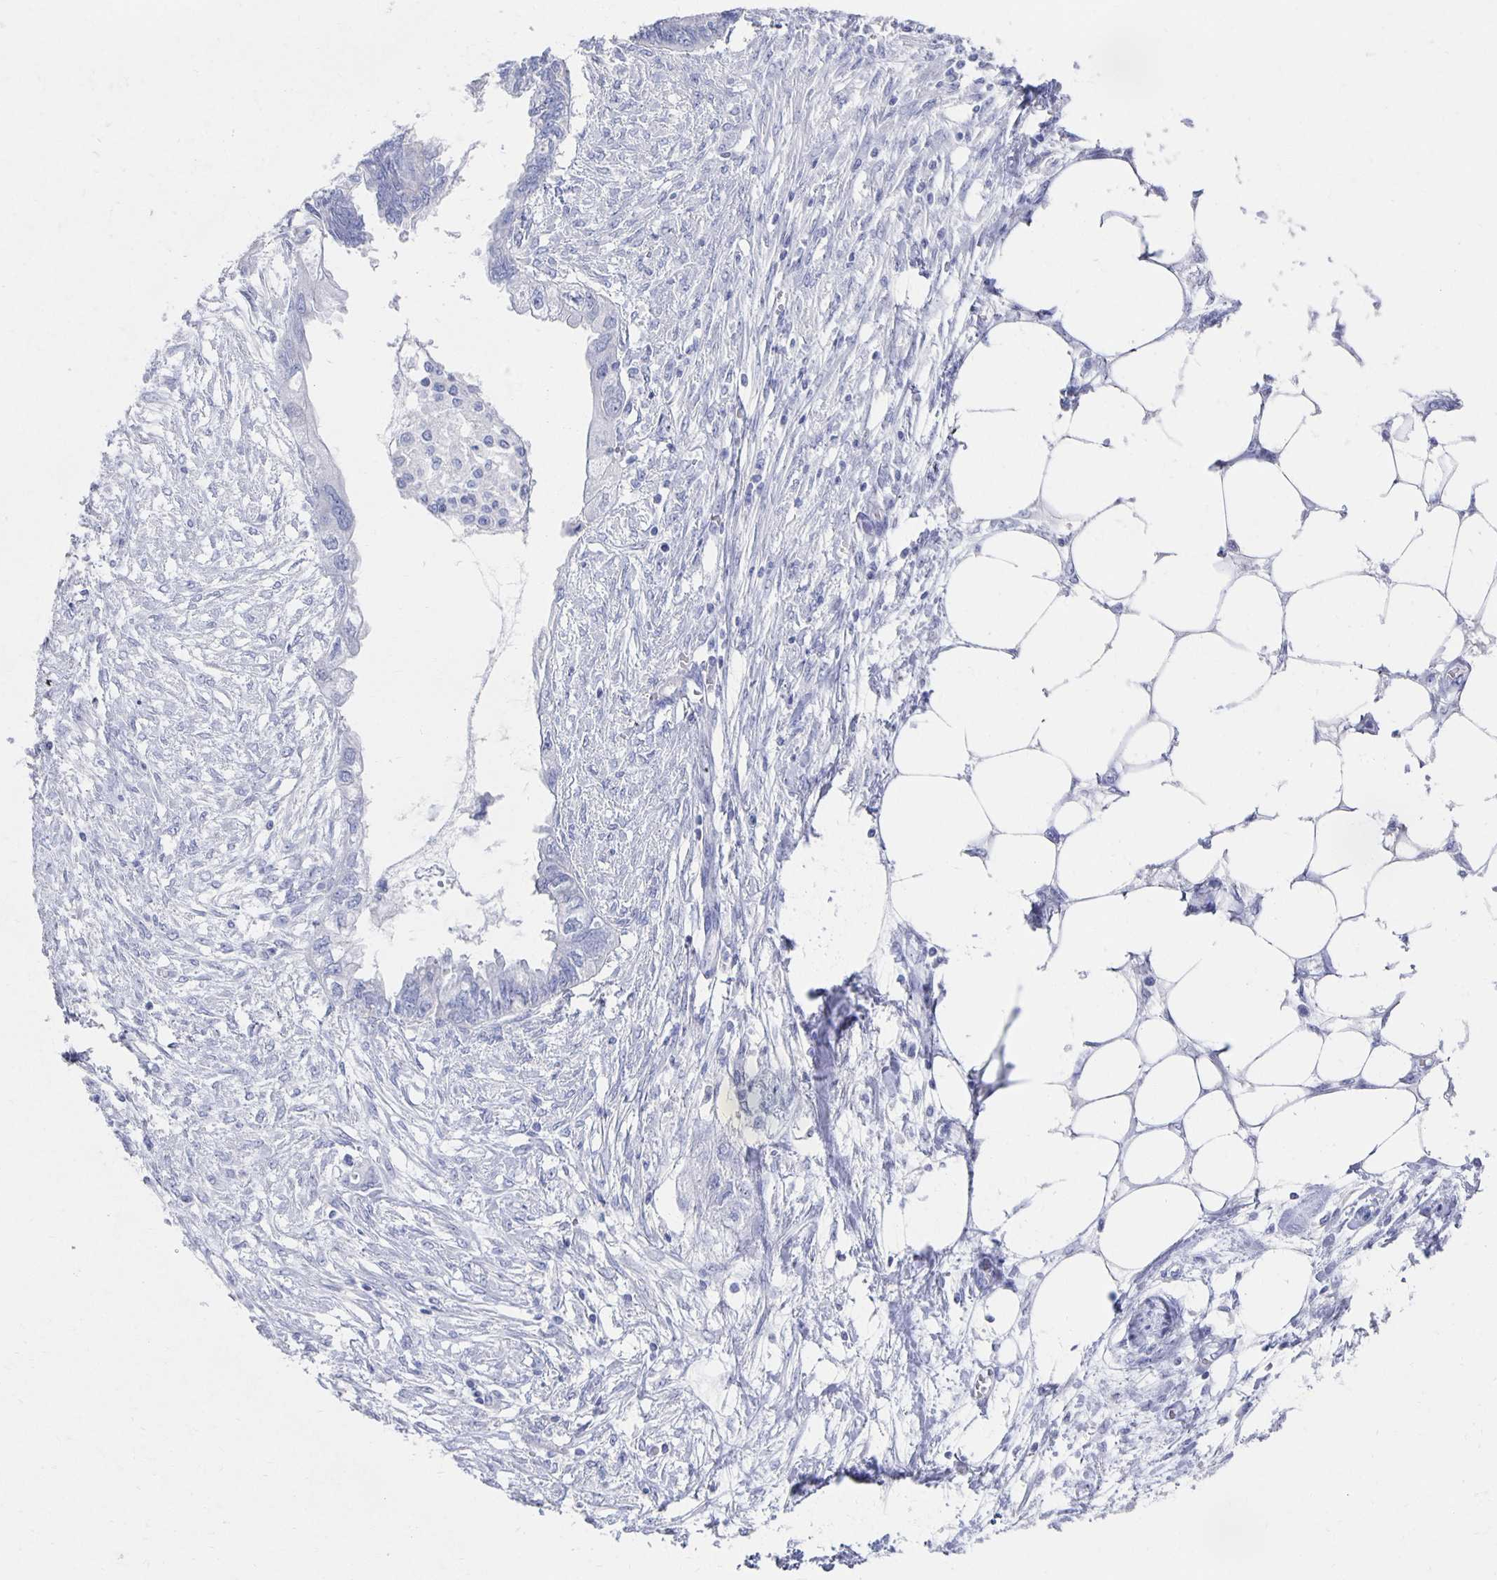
{"staining": {"intensity": "negative", "quantity": "none", "location": "none"}, "tissue": "endometrial cancer", "cell_type": "Tumor cells", "image_type": "cancer", "snomed": [{"axis": "morphology", "description": "Adenocarcinoma, NOS"}, {"axis": "morphology", "description": "Adenocarcinoma, metastatic, NOS"}, {"axis": "topography", "description": "Adipose tissue"}, {"axis": "topography", "description": "Endometrium"}], "caption": "Protein analysis of endometrial cancer displays no significant expression in tumor cells.", "gene": "PRDM7", "patient": {"sex": "female", "age": 67}}